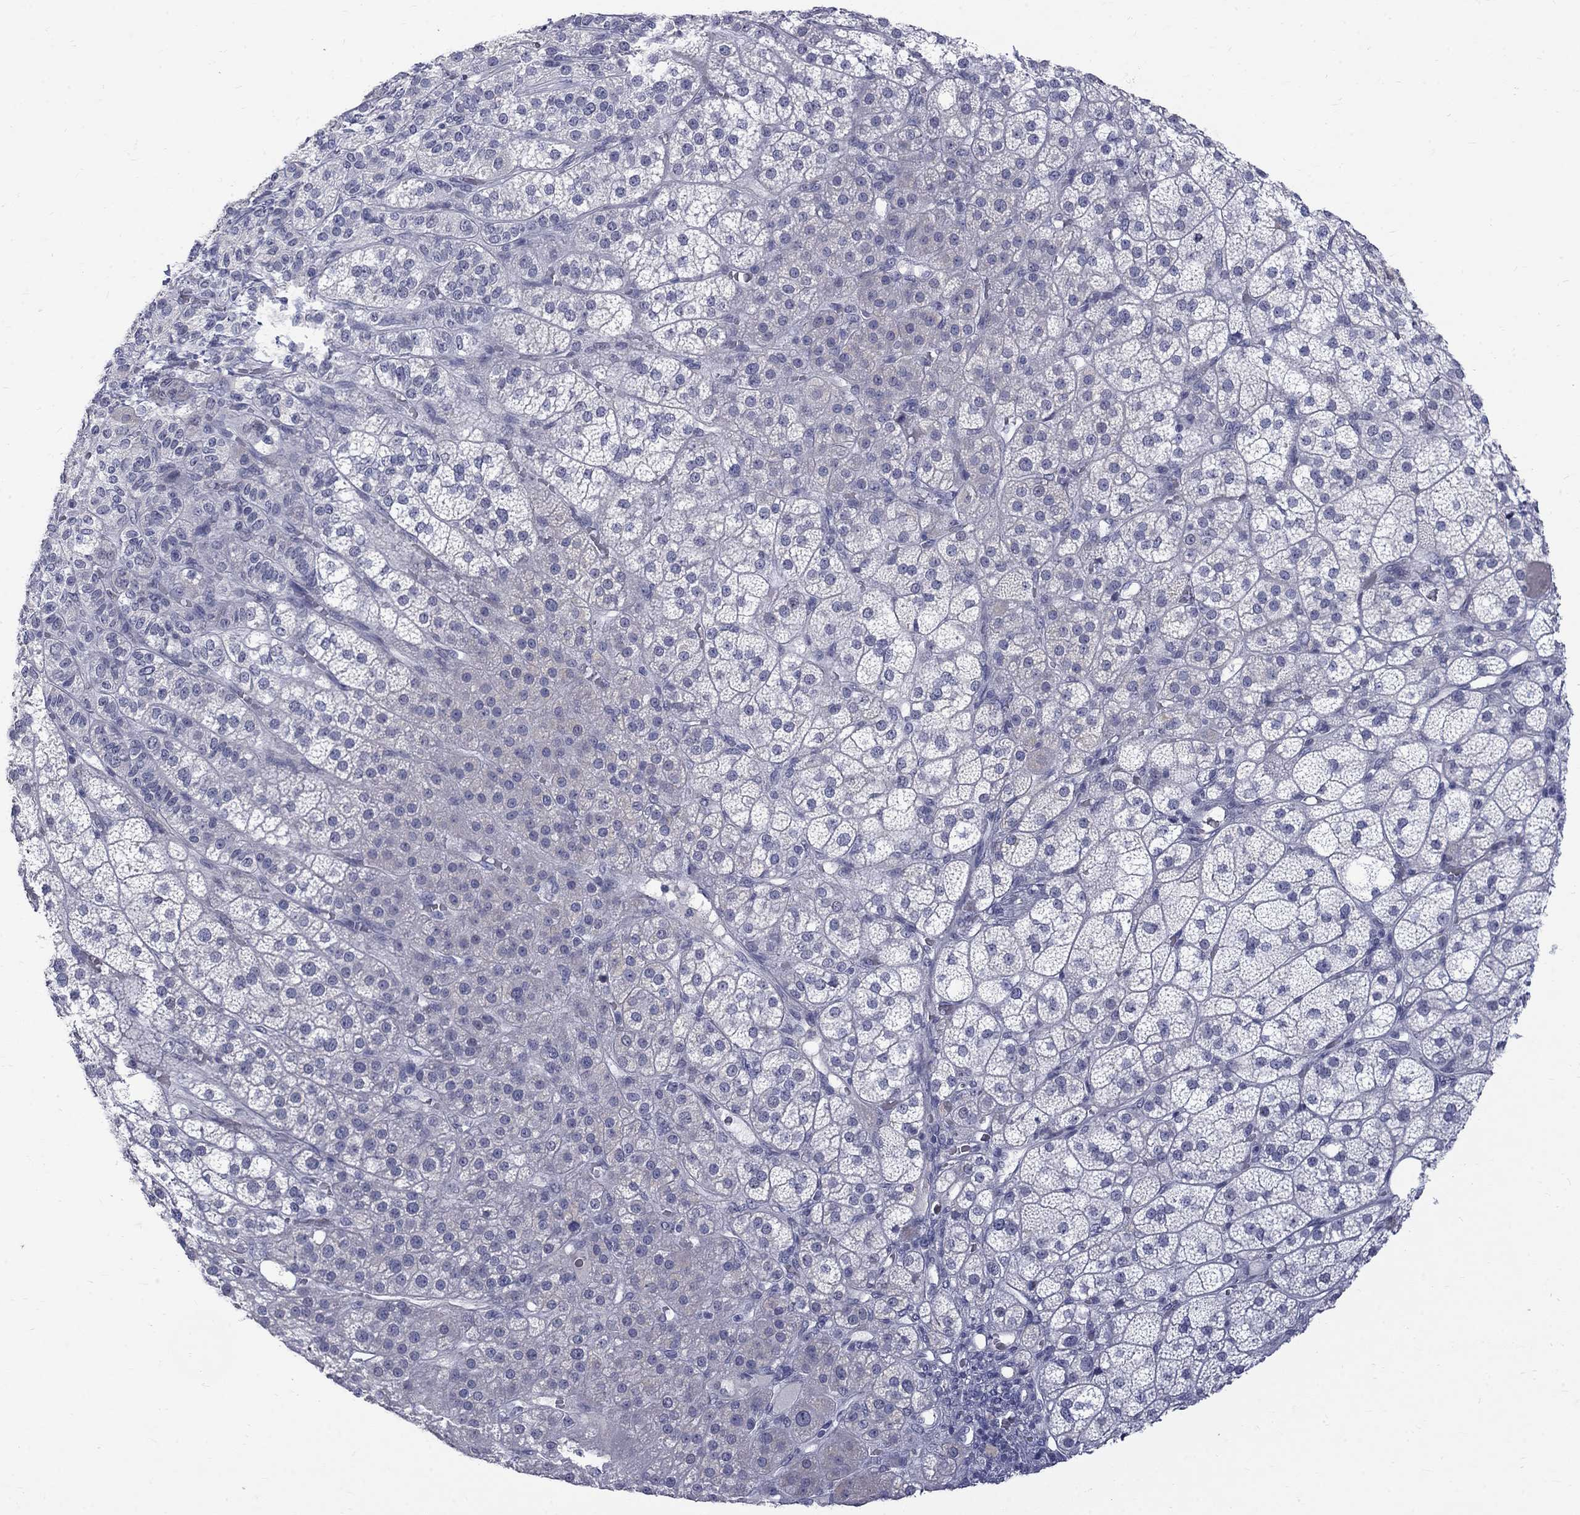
{"staining": {"intensity": "negative", "quantity": "none", "location": "none"}, "tissue": "adrenal gland", "cell_type": "Glandular cells", "image_type": "normal", "snomed": [{"axis": "morphology", "description": "Normal tissue, NOS"}, {"axis": "topography", "description": "Adrenal gland"}], "caption": "Normal adrenal gland was stained to show a protein in brown. There is no significant expression in glandular cells. Nuclei are stained in blue.", "gene": "CTNND2", "patient": {"sex": "female", "age": 60}}